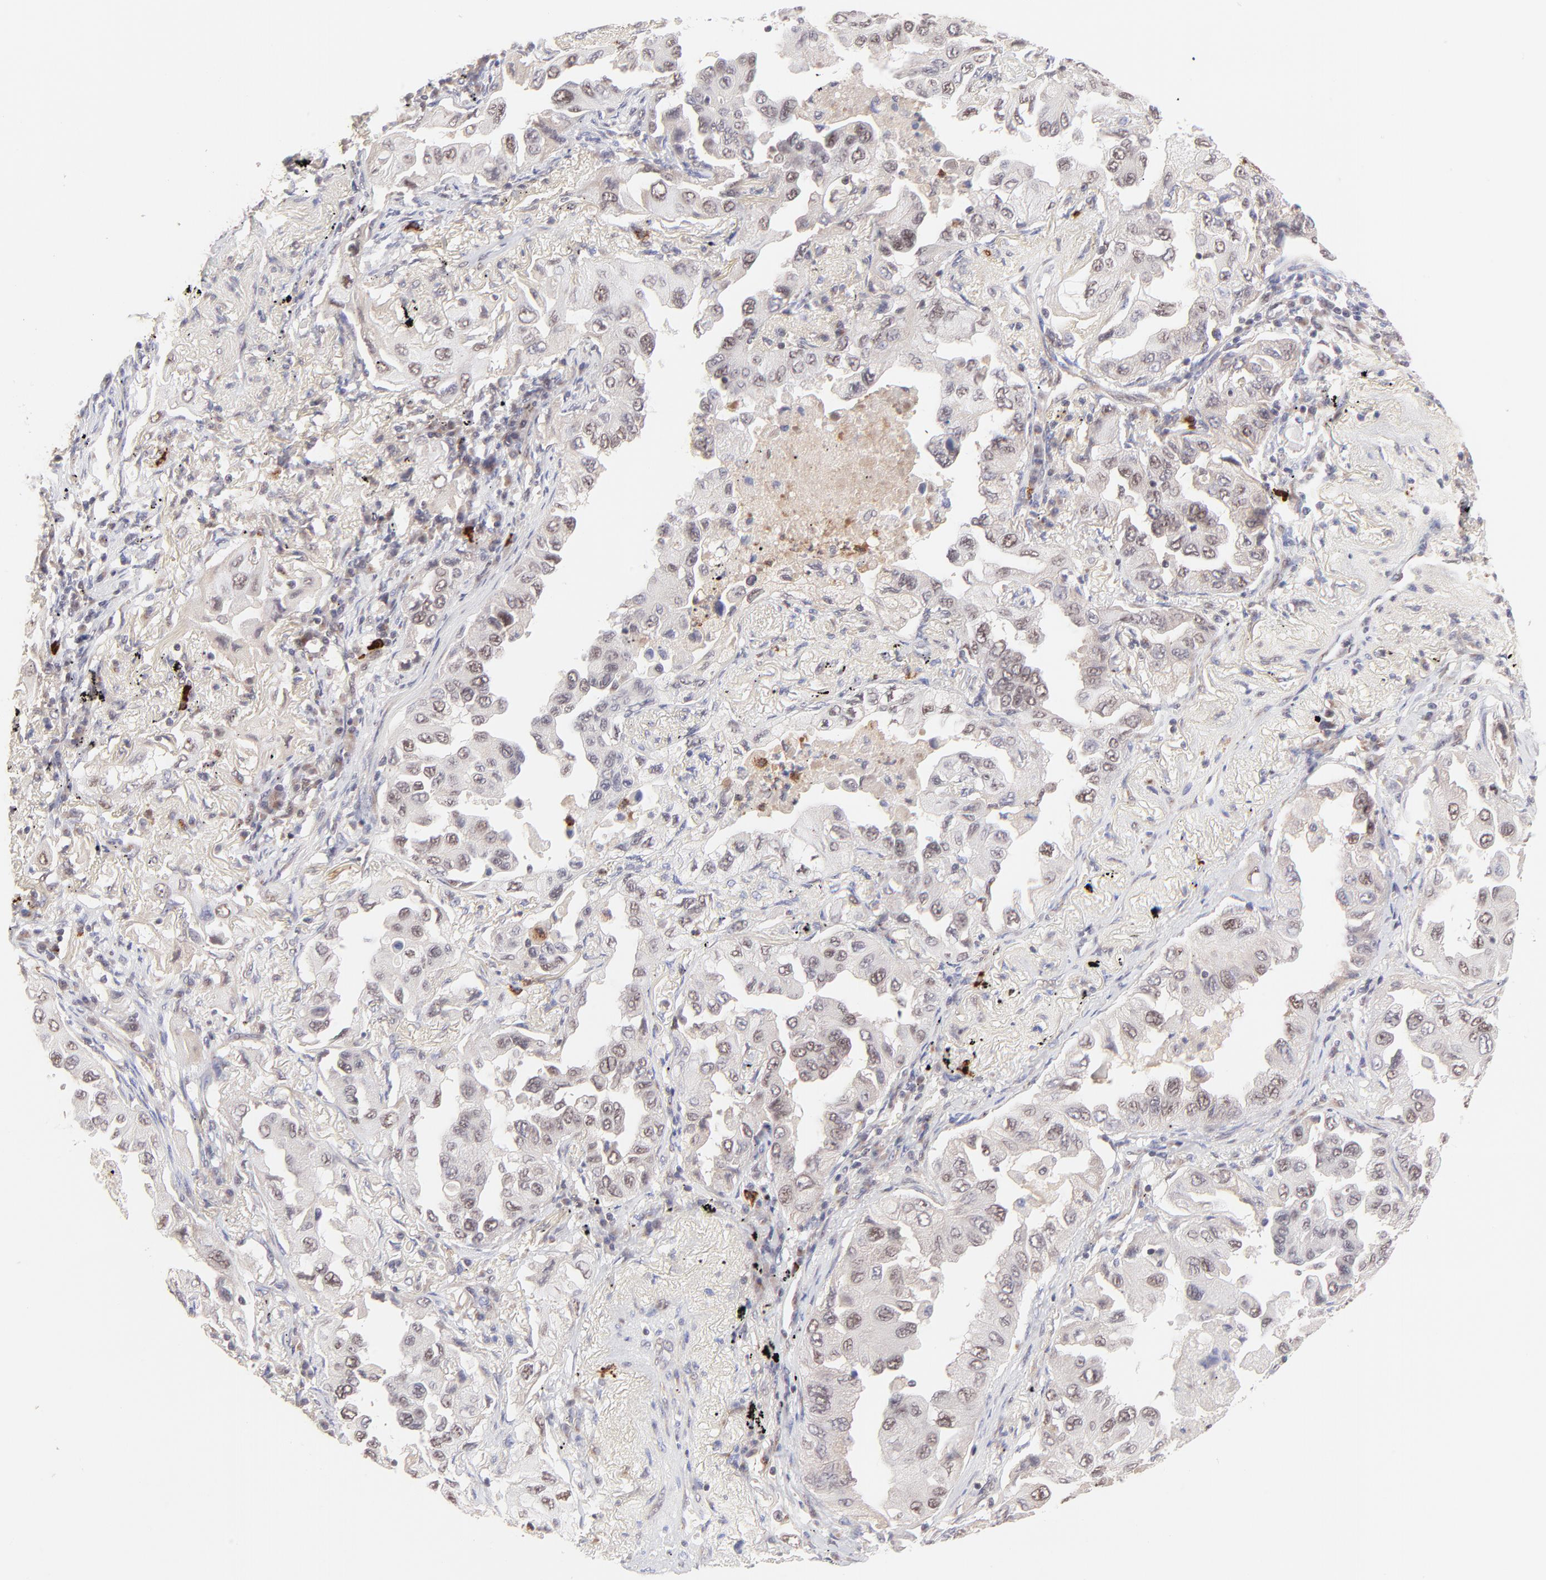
{"staining": {"intensity": "weak", "quantity": "<25%", "location": "nuclear"}, "tissue": "lung cancer", "cell_type": "Tumor cells", "image_type": "cancer", "snomed": [{"axis": "morphology", "description": "Adenocarcinoma, NOS"}, {"axis": "topography", "description": "Lung"}], "caption": "A micrograph of lung adenocarcinoma stained for a protein reveals no brown staining in tumor cells.", "gene": "MED12", "patient": {"sex": "female", "age": 65}}